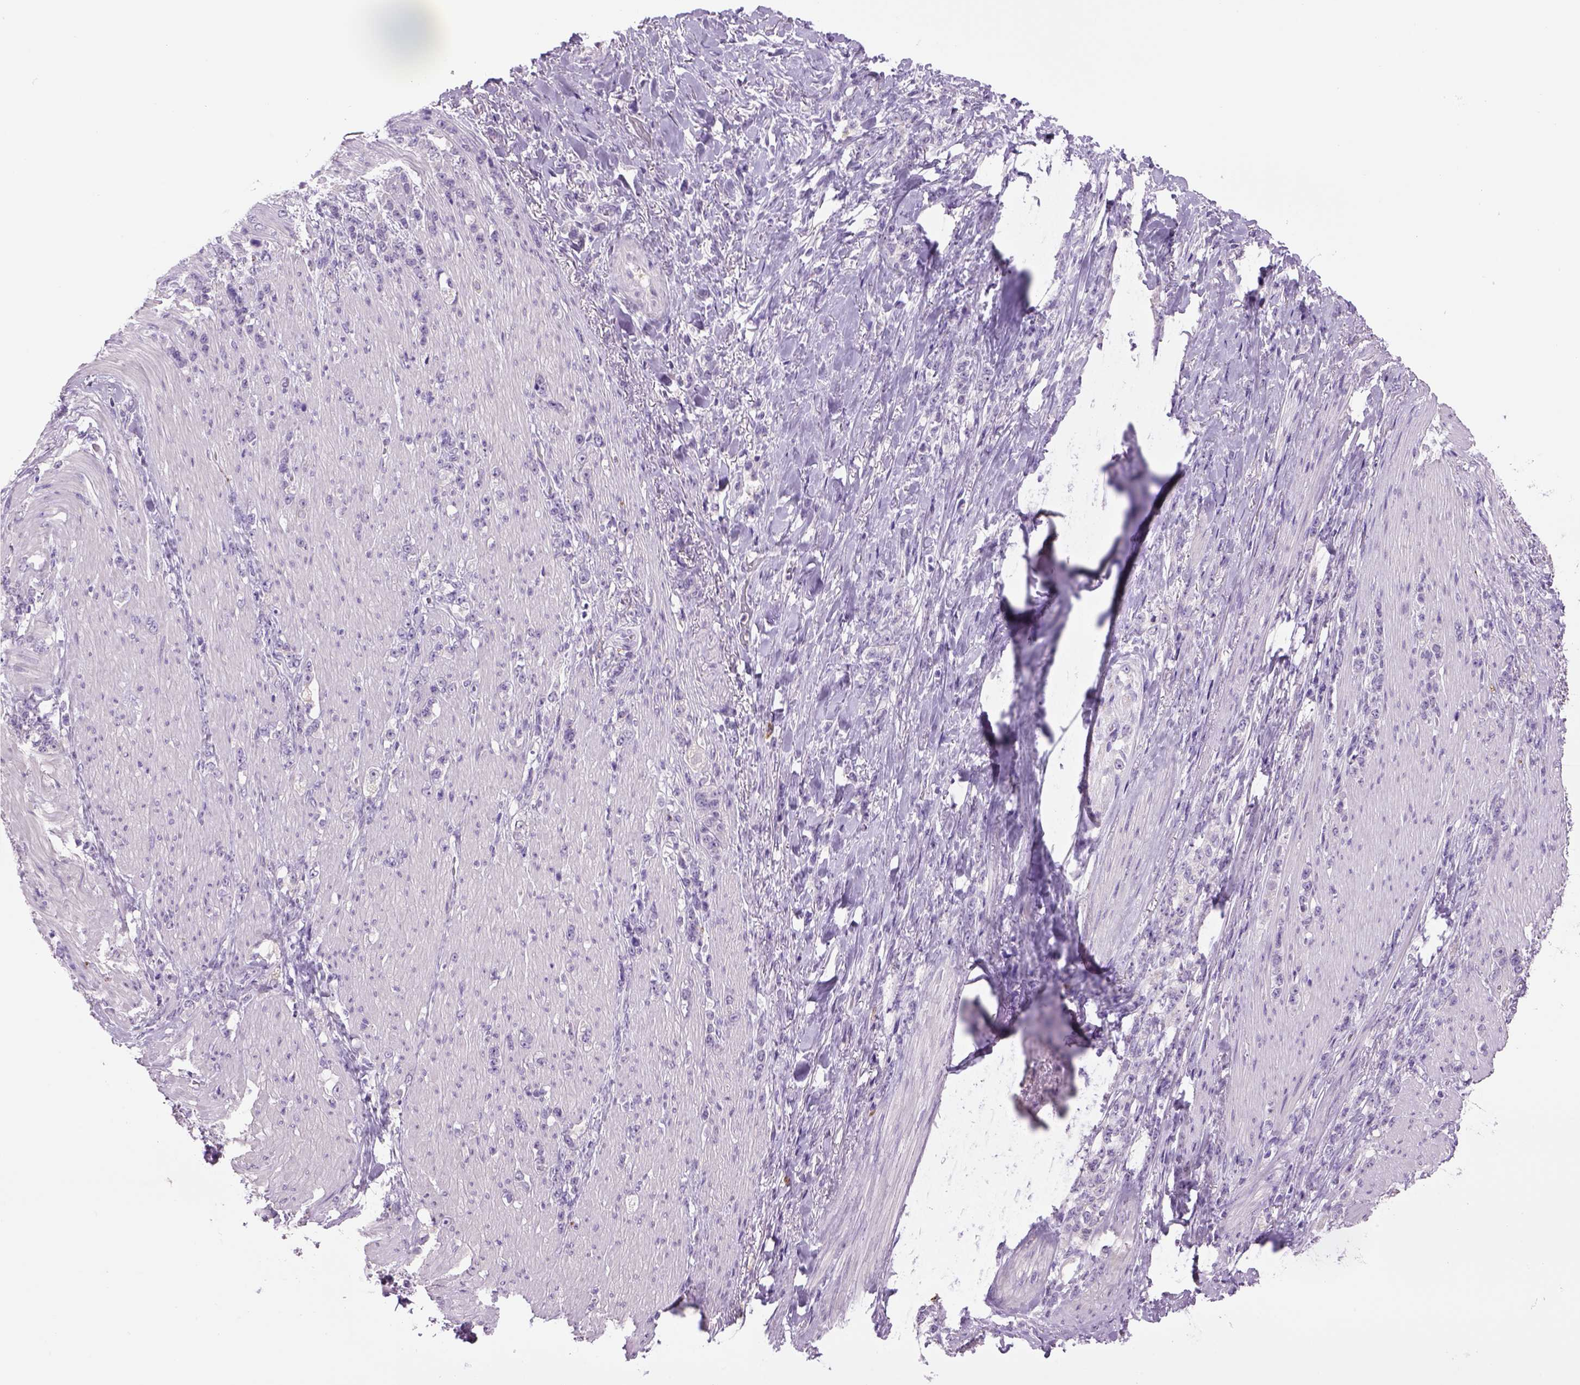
{"staining": {"intensity": "negative", "quantity": "none", "location": "none"}, "tissue": "stomach cancer", "cell_type": "Tumor cells", "image_type": "cancer", "snomed": [{"axis": "morphology", "description": "Adenocarcinoma, NOS"}, {"axis": "topography", "description": "Stomach, lower"}], "caption": "IHC of human stomach cancer (adenocarcinoma) reveals no staining in tumor cells.", "gene": "DBH", "patient": {"sex": "male", "age": 88}}